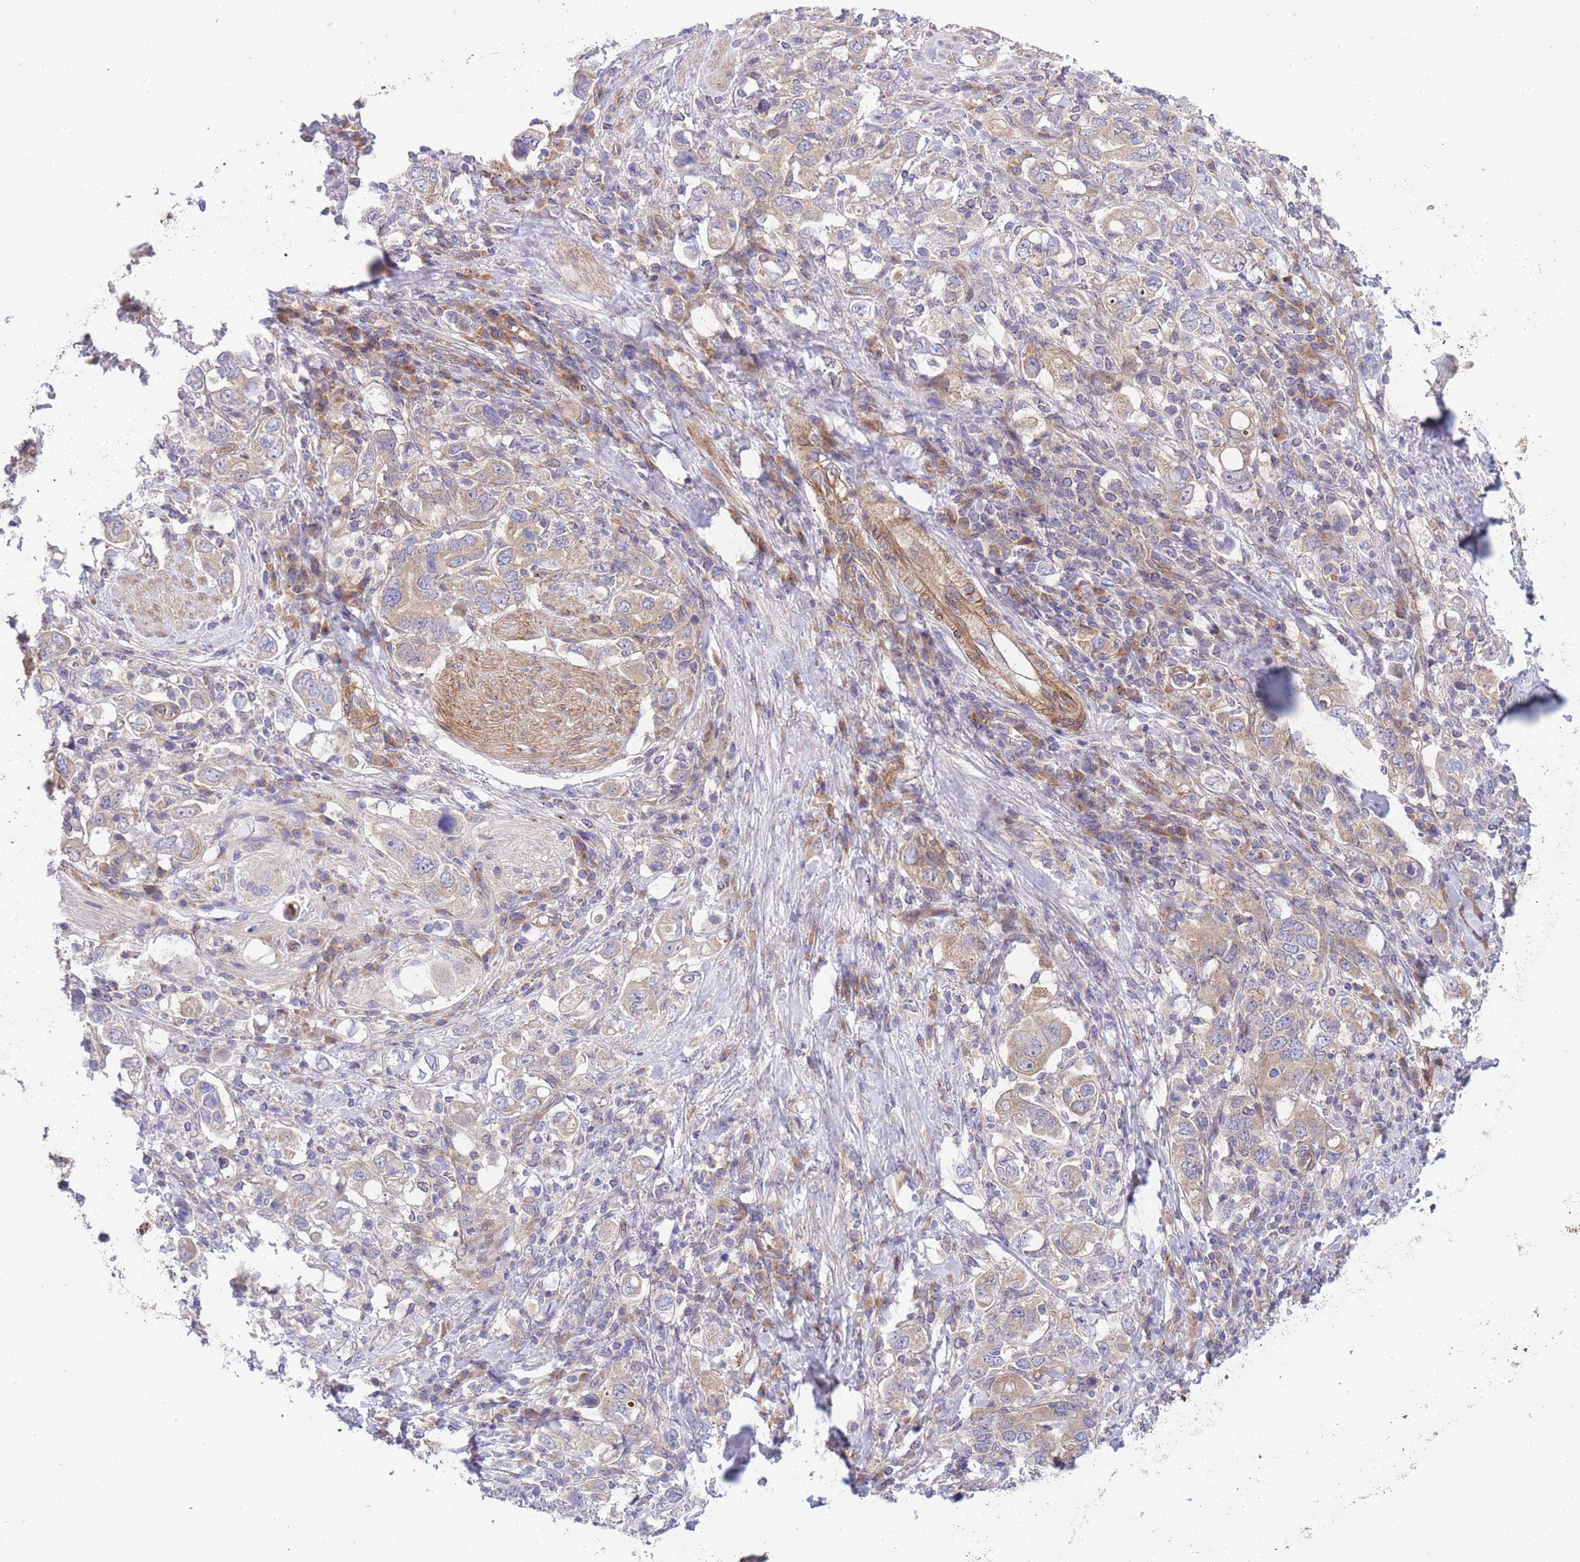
{"staining": {"intensity": "weak", "quantity": ">75%", "location": "cytoplasmic/membranous"}, "tissue": "stomach cancer", "cell_type": "Tumor cells", "image_type": "cancer", "snomed": [{"axis": "morphology", "description": "Adenocarcinoma, NOS"}, {"axis": "topography", "description": "Stomach, upper"}, {"axis": "topography", "description": "Stomach"}], "caption": "This is a micrograph of immunohistochemistry staining of stomach cancer, which shows weak positivity in the cytoplasmic/membranous of tumor cells.", "gene": "CHAC1", "patient": {"sex": "male", "age": 62}}